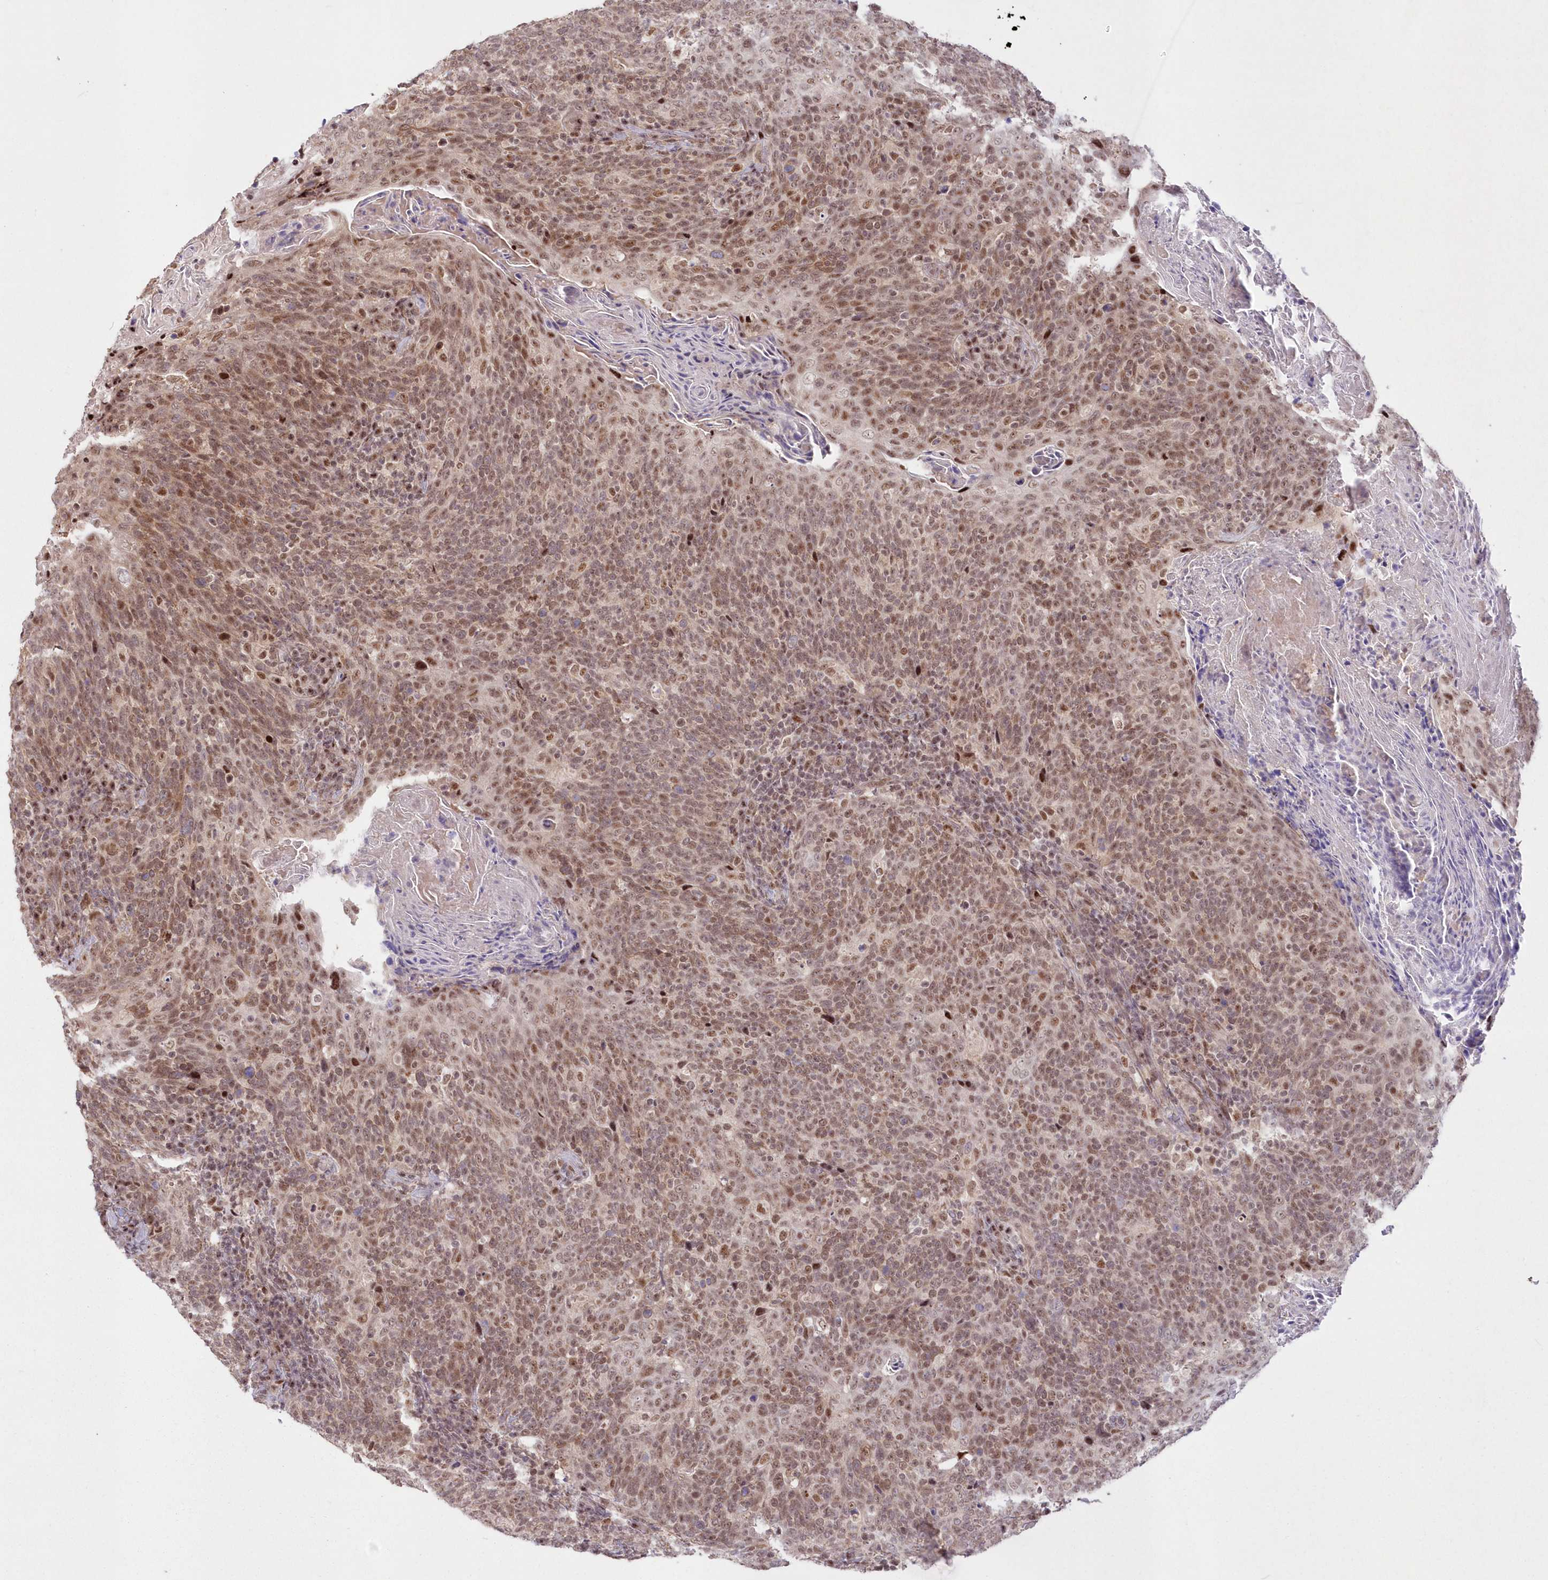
{"staining": {"intensity": "moderate", "quantity": ">75%", "location": "nuclear"}, "tissue": "head and neck cancer", "cell_type": "Tumor cells", "image_type": "cancer", "snomed": [{"axis": "morphology", "description": "Squamous cell carcinoma, NOS"}, {"axis": "morphology", "description": "Squamous cell carcinoma, metastatic, NOS"}, {"axis": "topography", "description": "Lymph node"}, {"axis": "topography", "description": "Head-Neck"}], "caption": "DAB (3,3'-diaminobenzidine) immunohistochemical staining of head and neck metastatic squamous cell carcinoma shows moderate nuclear protein positivity in about >75% of tumor cells.", "gene": "WBP1L", "patient": {"sex": "male", "age": 62}}